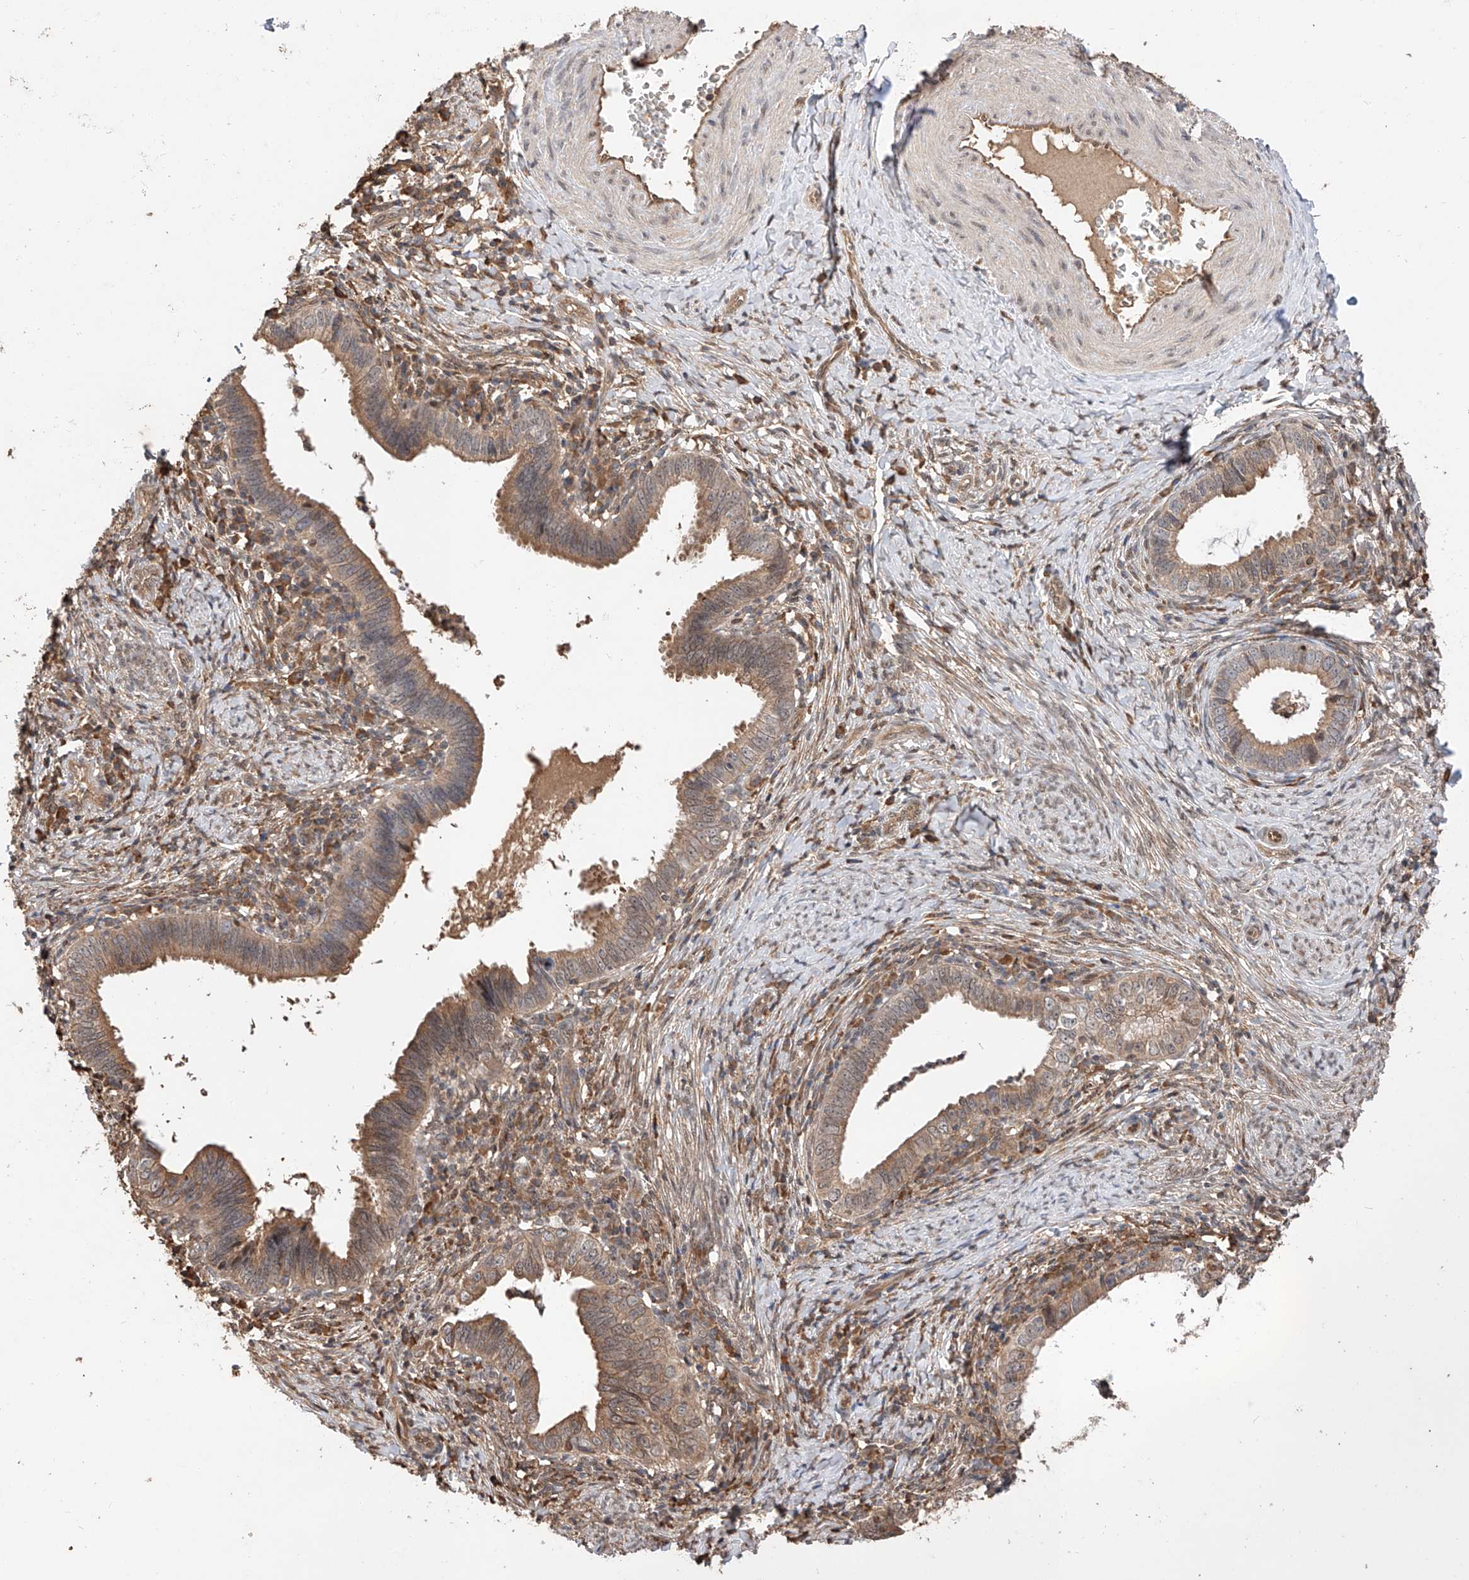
{"staining": {"intensity": "moderate", "quantity": ">75%", "location": "cytoplasmic/membranous"}, "tissue": "cervical cancer", "cell_type": "Tumor cells", "image_type": "cancer", "snomed": [{"axis": "morphology", "description": "Adenocarcinoma, NOS"}, {"axis": "topography", "description": "Cervix"}], "caption": "Cervical cancer stained for a protein (brown) exhibits moderate cytoplasmic/membranous positive positivity in about >75% of tumor cells.", "gene": "RILPL2", "patient": {"sex": "female", "age": 36}}